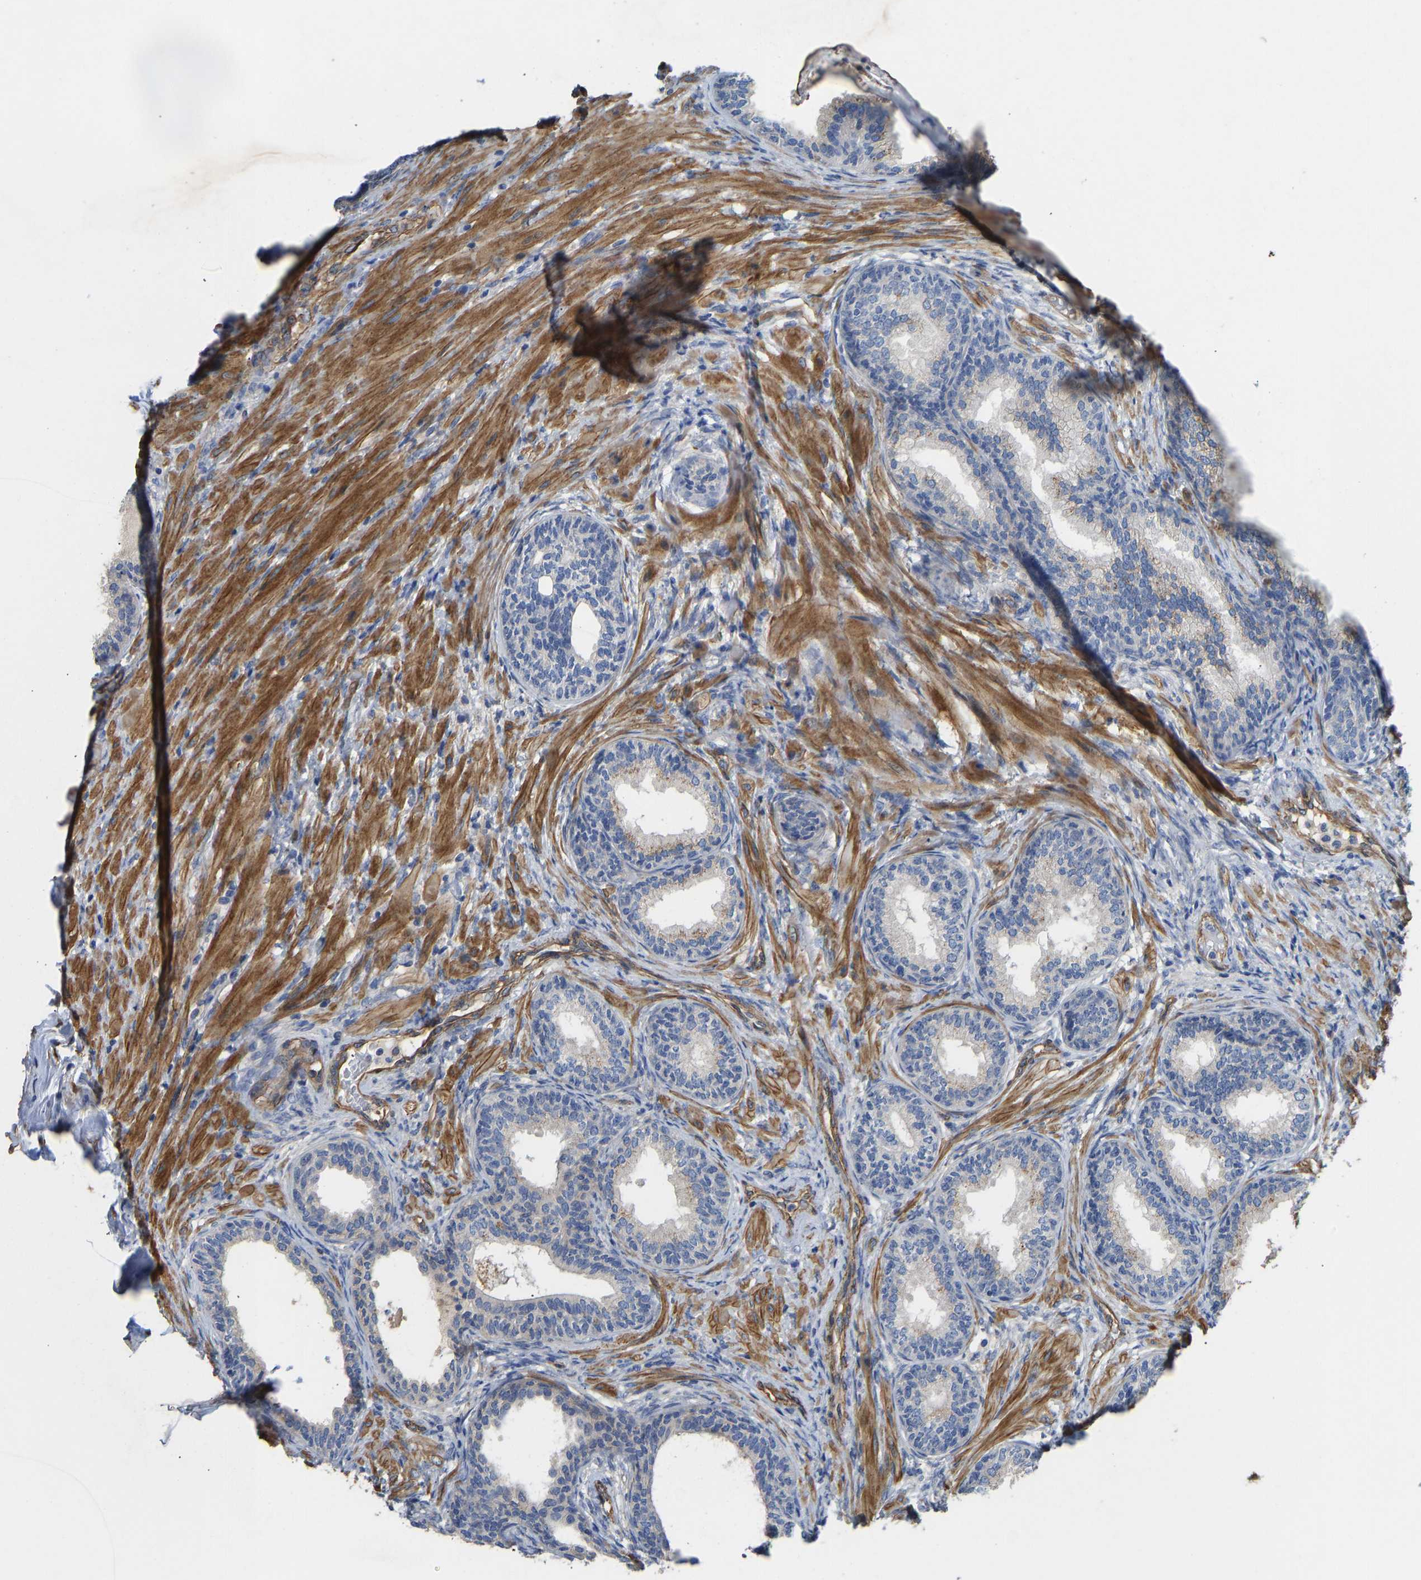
{"staining": {"intensity": "moderate", "quantity": "<25%", "location": "cytoplasmic/membranous"}, "tissue": "prostate", "cell_type": "Glandular cells", "image_type": "normal", "snomed": [{"axis": "morphology", "description": "Normal tissue, NOS"}, {"axis": "topography", "description": "Prostate"}], "caption": "A micrograph showing moderate cytoplasmic/membranous positivity in about <25% of glandular cells in normal prostate, as visualized by brown immunohistochemical staining.", "gene": "ELMO2", "patient": {"sex": "male", "age": 76}}